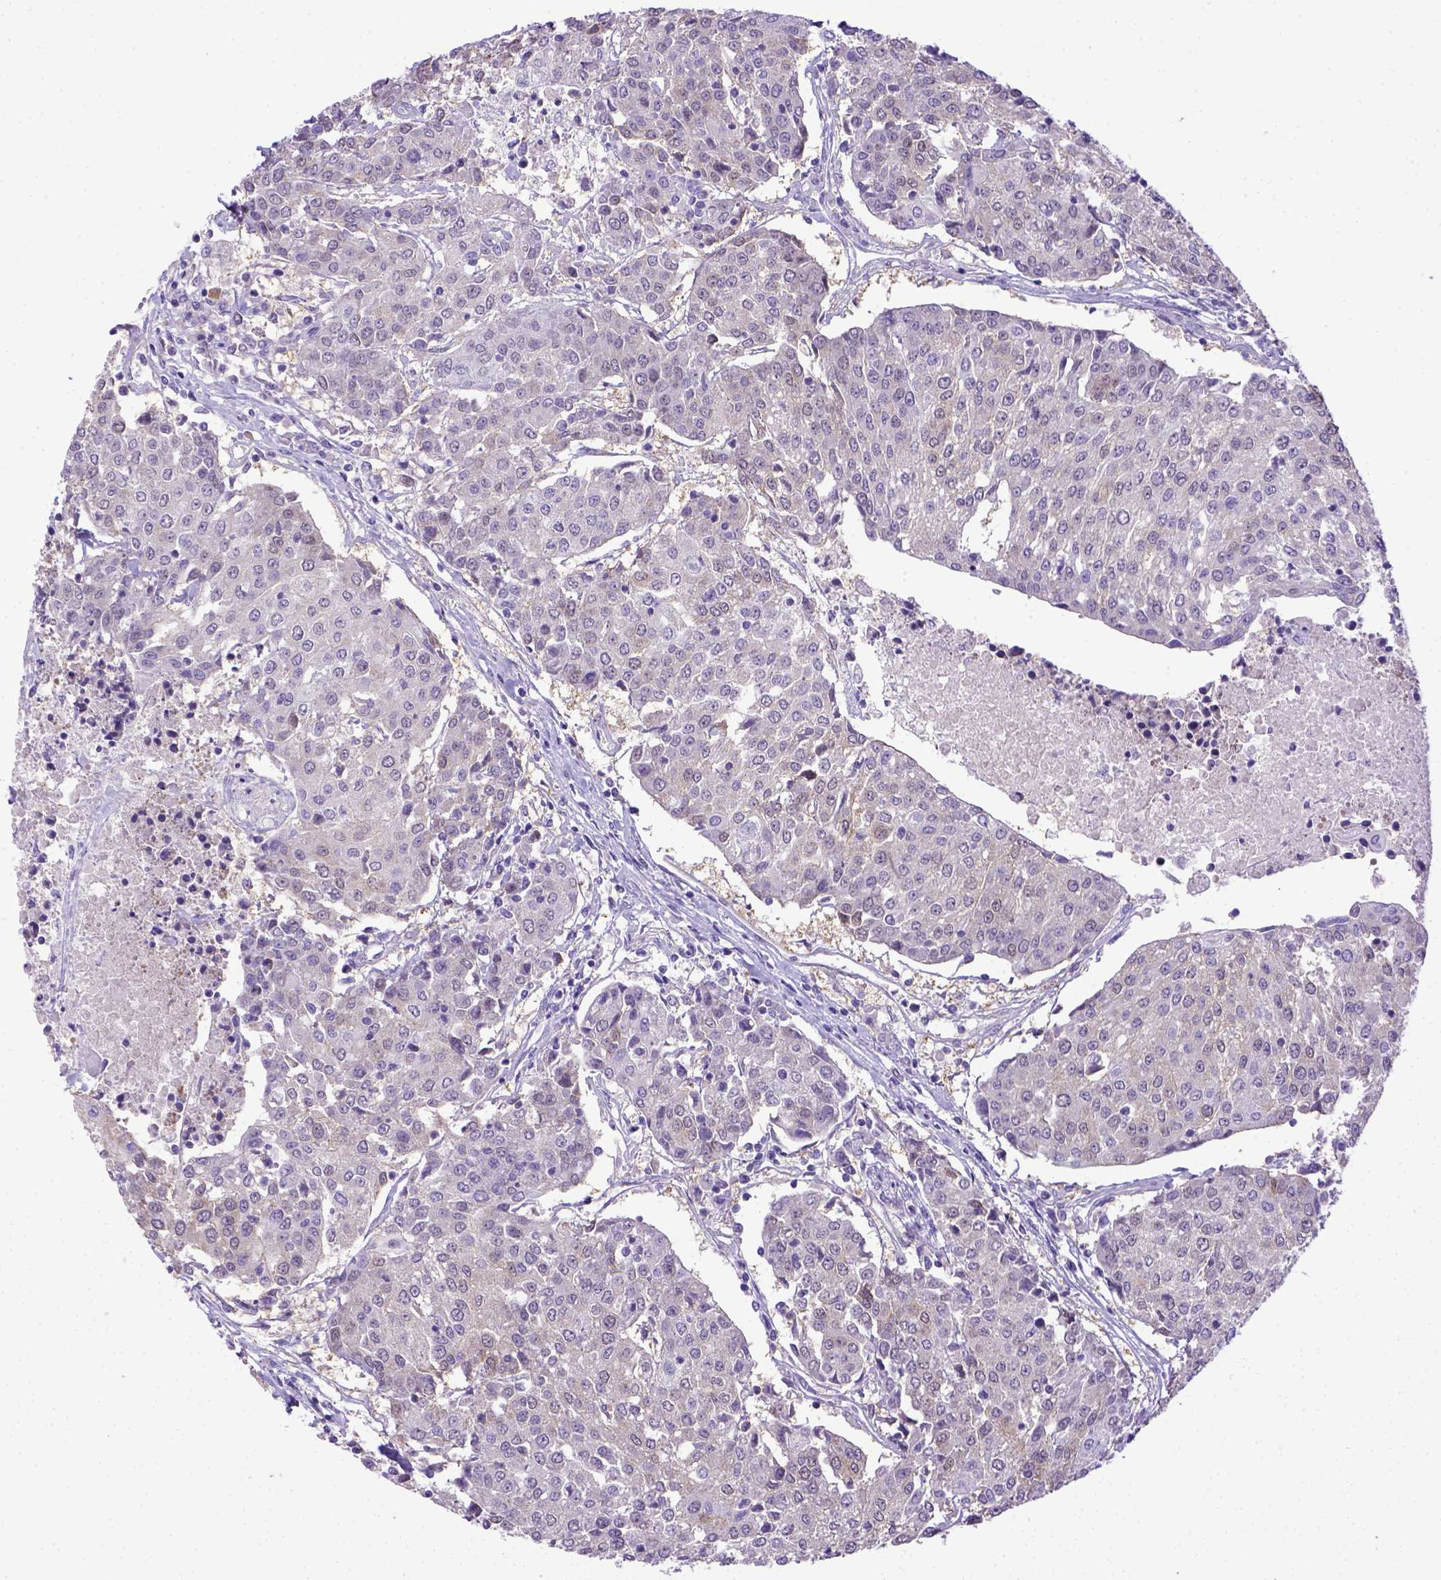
{"staining": {"intensity": "negative", "quantity": "none", "location": "none"}, "tissue": "urothelial cancer", "cell_type": "Tumor cells", "image_type": "cancer", "snomed": [{"axis": "morphology", "description": "Urothelial carcinoma, High grade"}, {"axis": "topography", "description": "Urinary bladder"}], "caption": "A high-resolution micrograph shows IHC staining of urothelial cancer, which shows no significant expression in tumor cells.", "gene": "BTN1A1", "patient": {"sex": "female", "age": 85}}